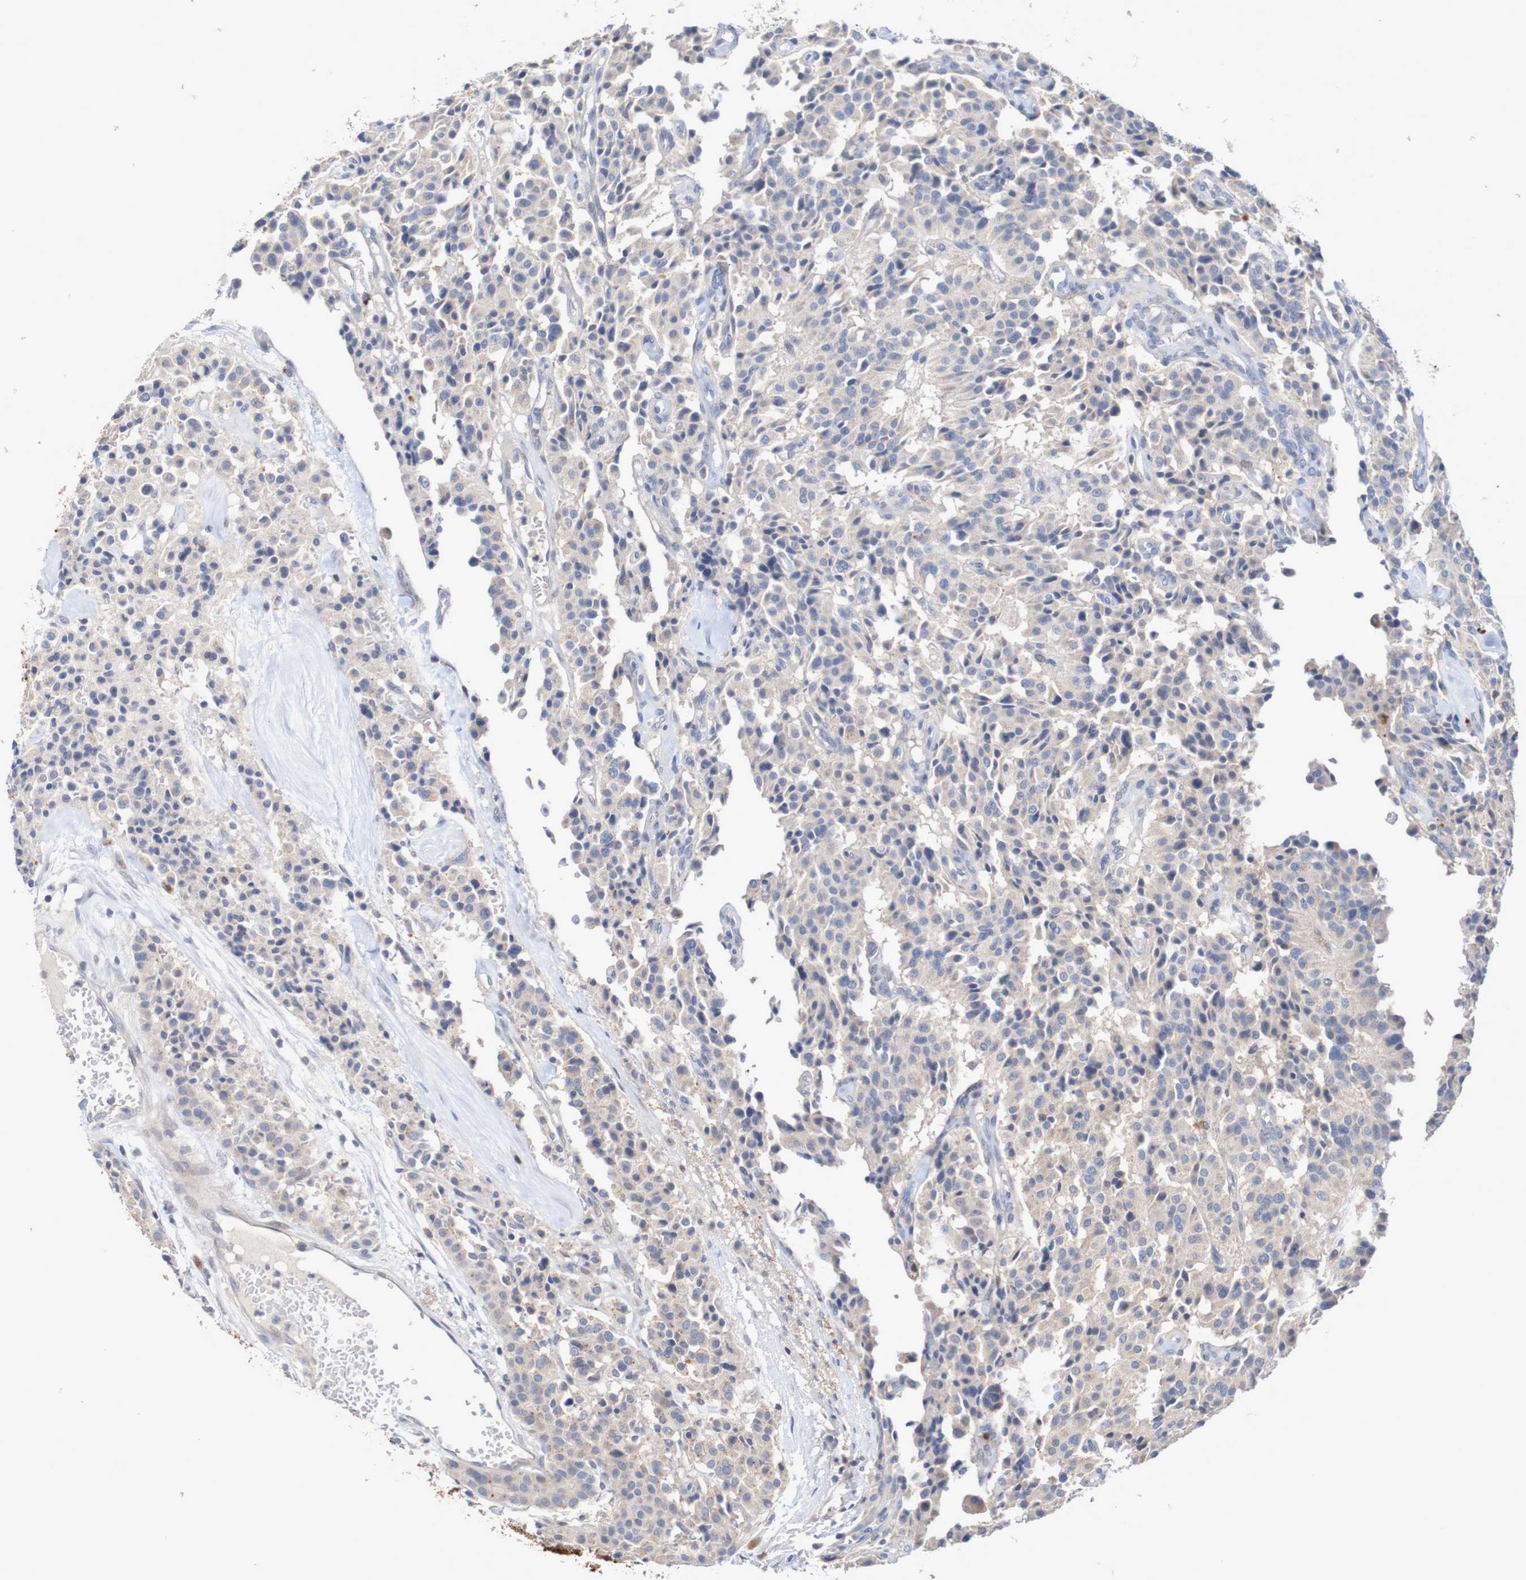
{"staining": {"intensity": "negative", "quantity": "none", "location": "none"}, "tissue": "carcinoid", "cell_type": "Tumor cells", "image_type": "cancer", "snomed": [{"axis": "morphology", "description": "Carcinoid, malignant, NOS"}, {"axis": "topography", "description": "Lung"}], "caption": "This image is of malignant carcinoid stained with immunohistochemistry (IHC) to label a protein in brown with the nuclei are counter-stained blue. There is no staining in tumor cells.", "gene": "FBP2", "patient": {"sex": "male", "age": 30}}